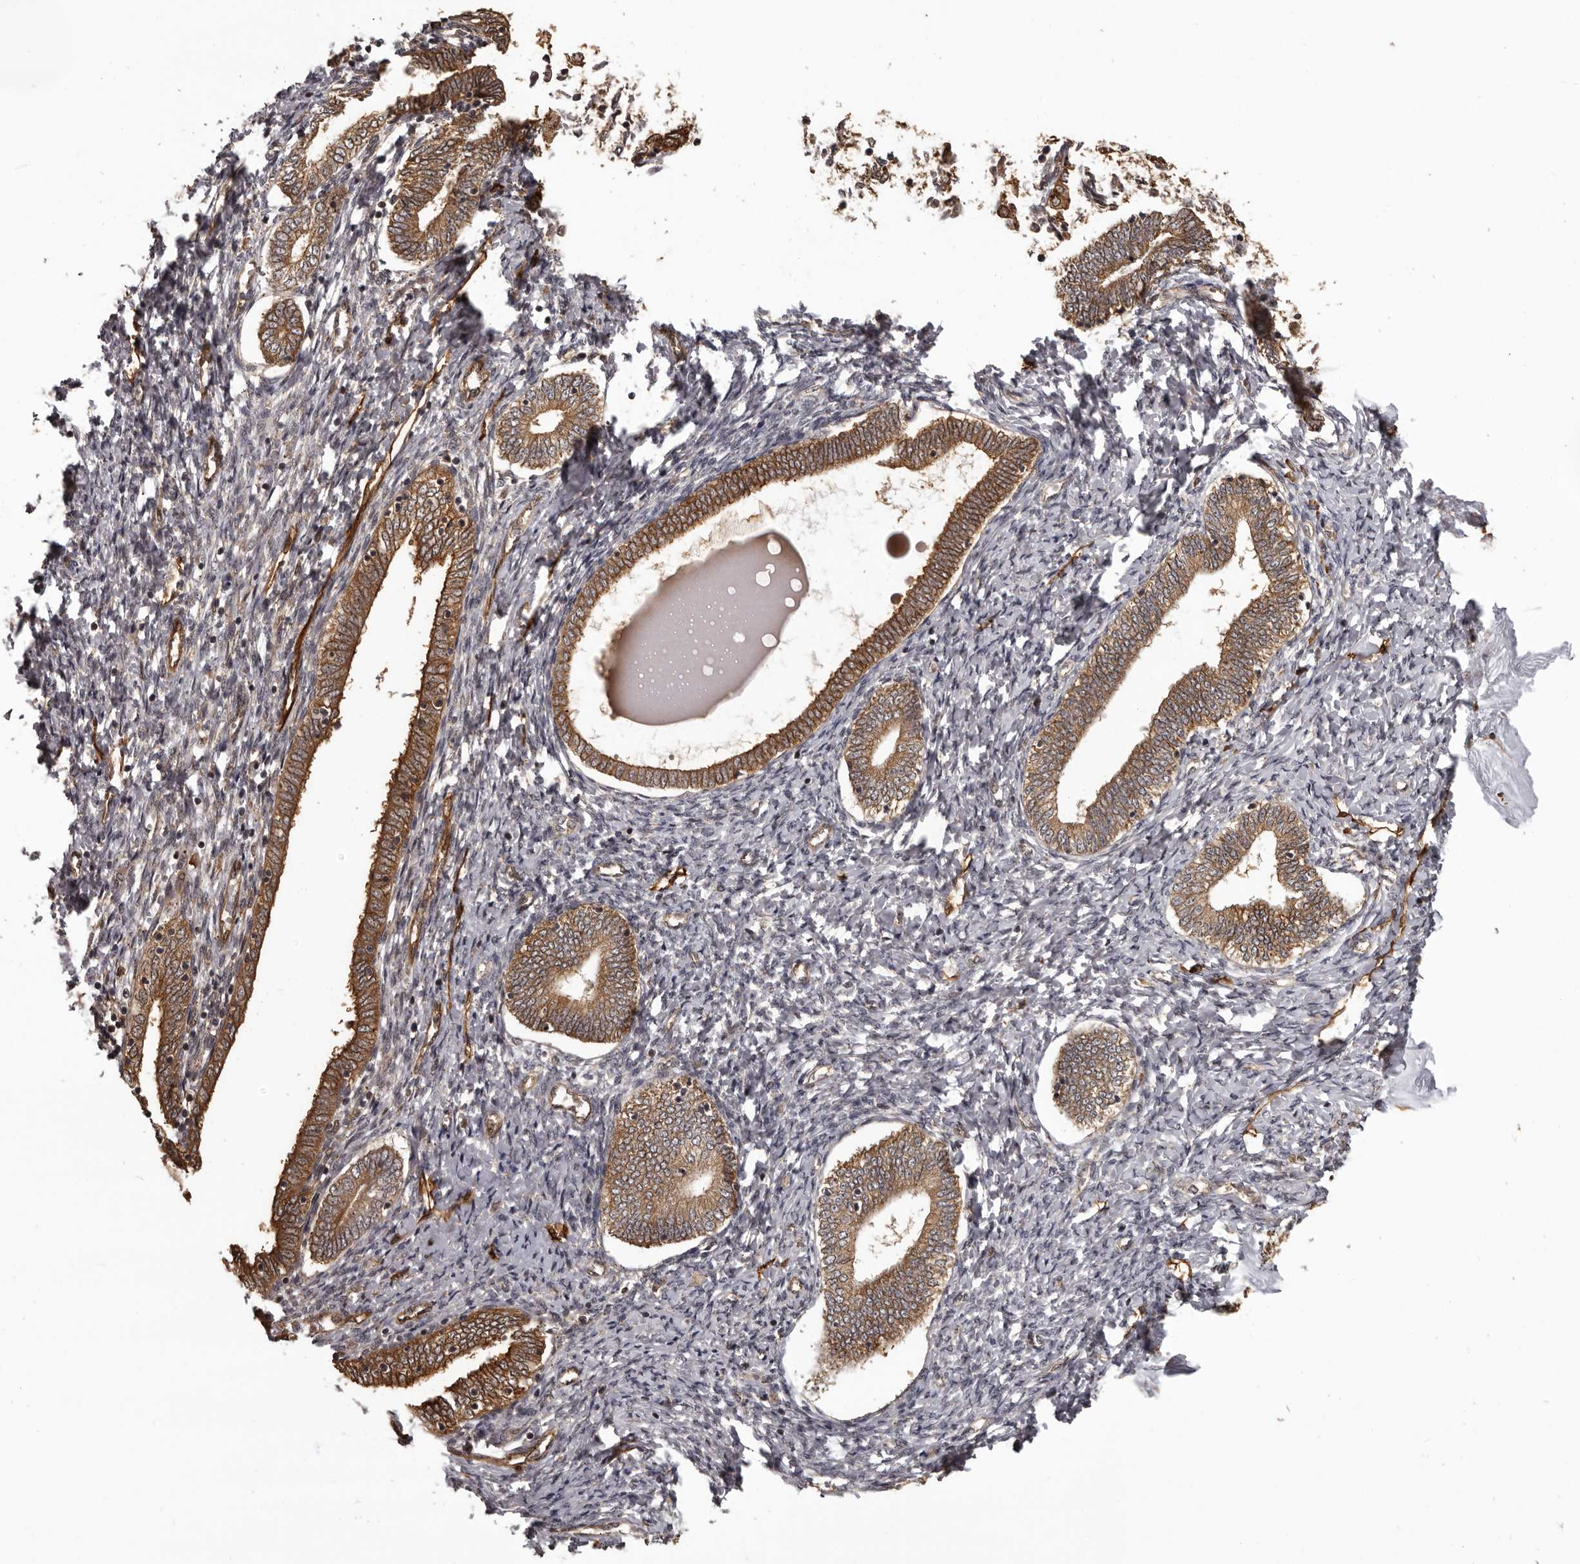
{"staining": {"intensity": "negative", "quantity": "none", "location": "none"}, "tissue": "endometrium", "cell_type": "Cells in endometrial stroma", "image_type": "normal", "snomed": [{"axis": "morphology", "description": "Normal tissue, NOS"}, {"axis": "topography", "description": "Endometrium"}], "caption": "Immunohistochemistry (IHC) micrograph of normal endometrium stained for a protein (brown), which shows no staining in cells in endometrial stroma.", "gene": "SLITRK6", "patient": {"sex": "female", "age": 72}}